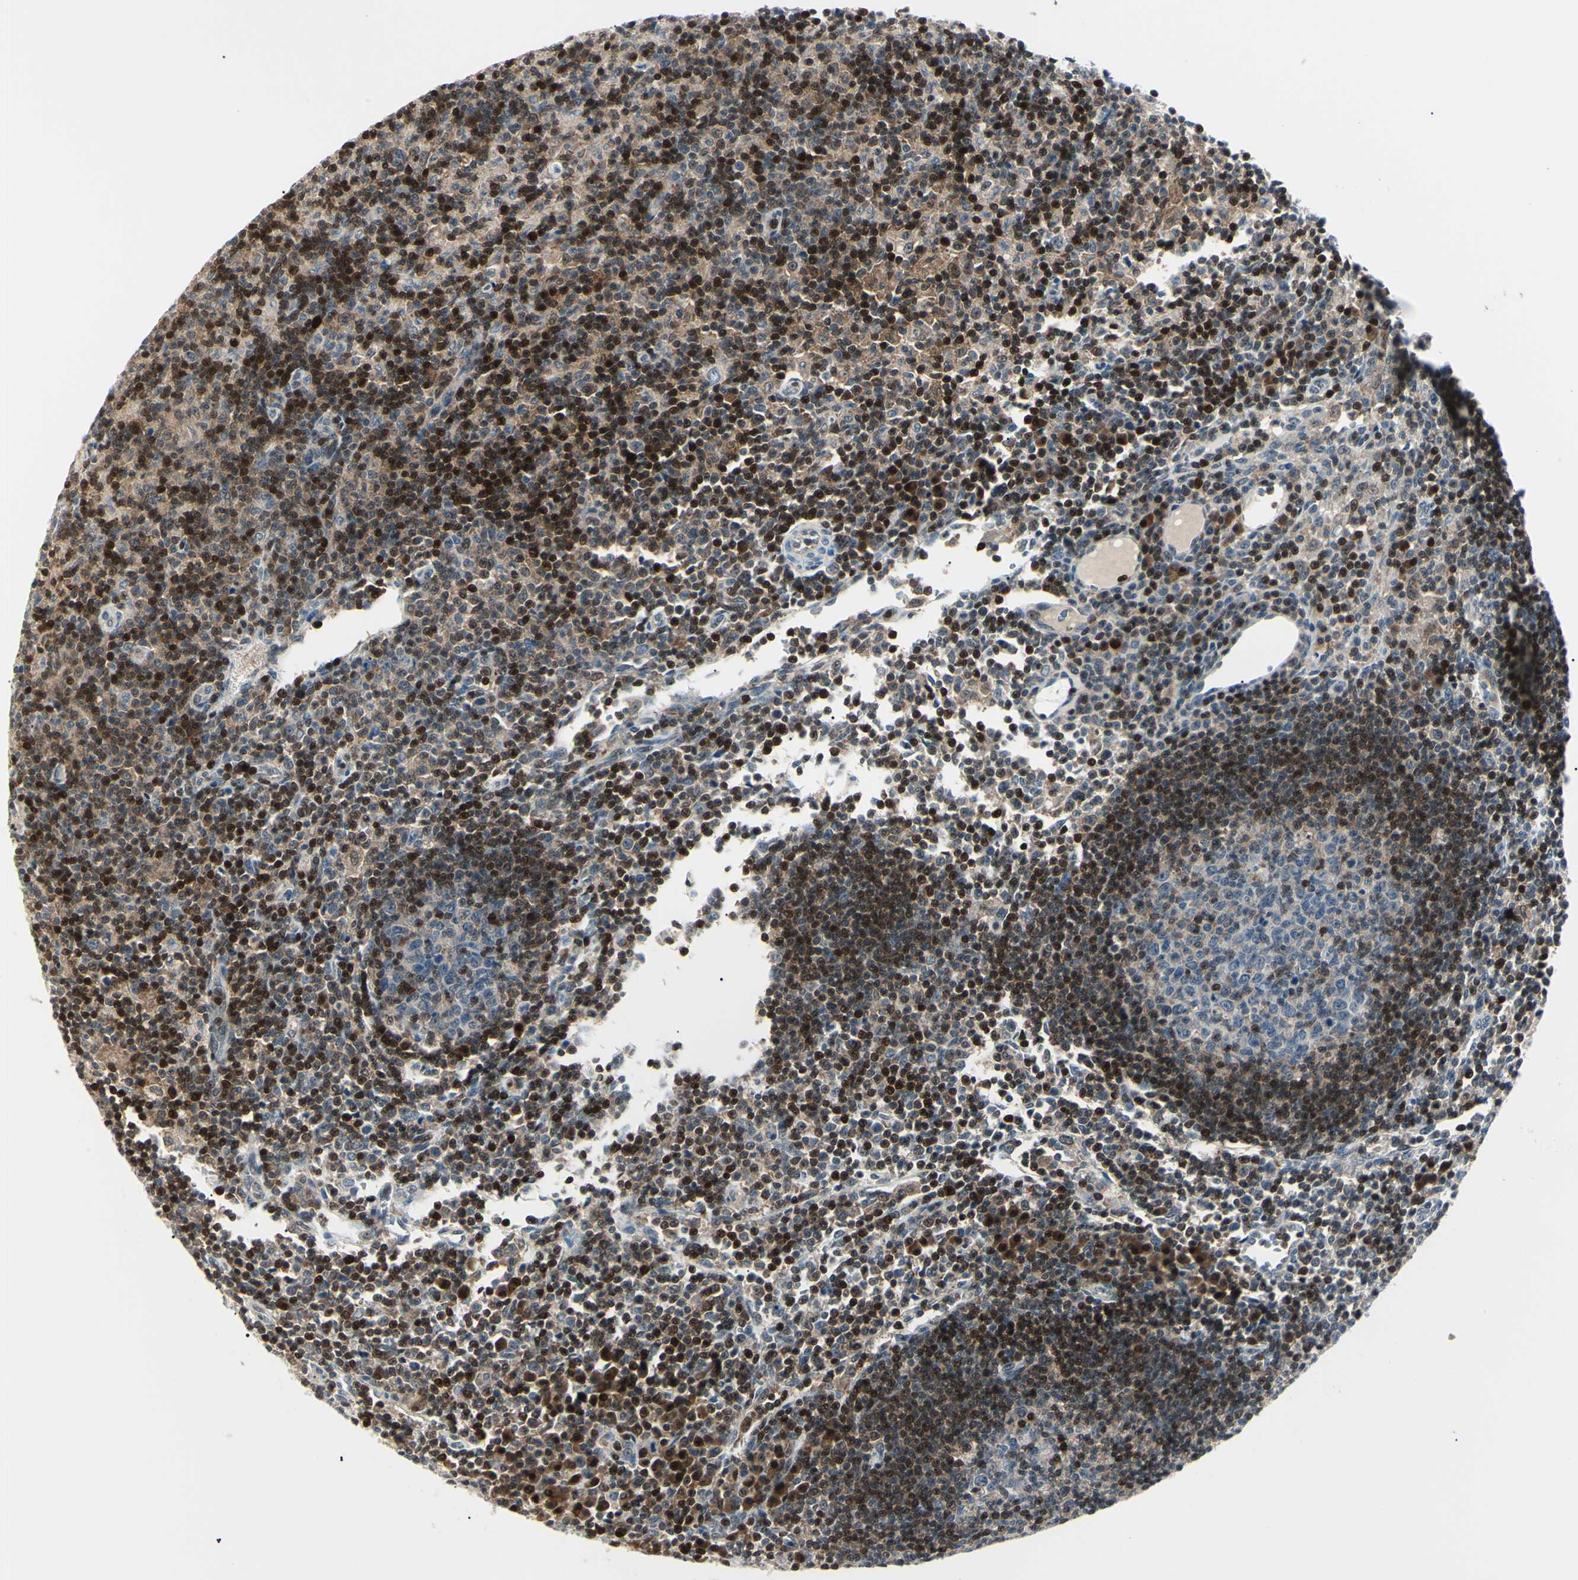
{"staining": {"intensity": "strong", "quantity": "<25%", "location": "nuclear"}, "tissue": "lymph node", "cell_type": "Germinal center cells", "image_type": "normal", "snomed": [{"axis": "morphology", "description": "Normal tissue, NOS"}, {"axis": "morphology", "description": "Inflammation, NOS"}, {"axis": "topography", "description": "Lymph node"}], "caption": "A brown stain highlights strong nuclear expression of a protein in germinal center cells of unremarkable lymph node. (DAB (3,3'-diaminobenzidine) IHC with brightfield microscopy, high magnification).", "gene": "PGK1", "patient": {"sex": "male", "age": 55}}